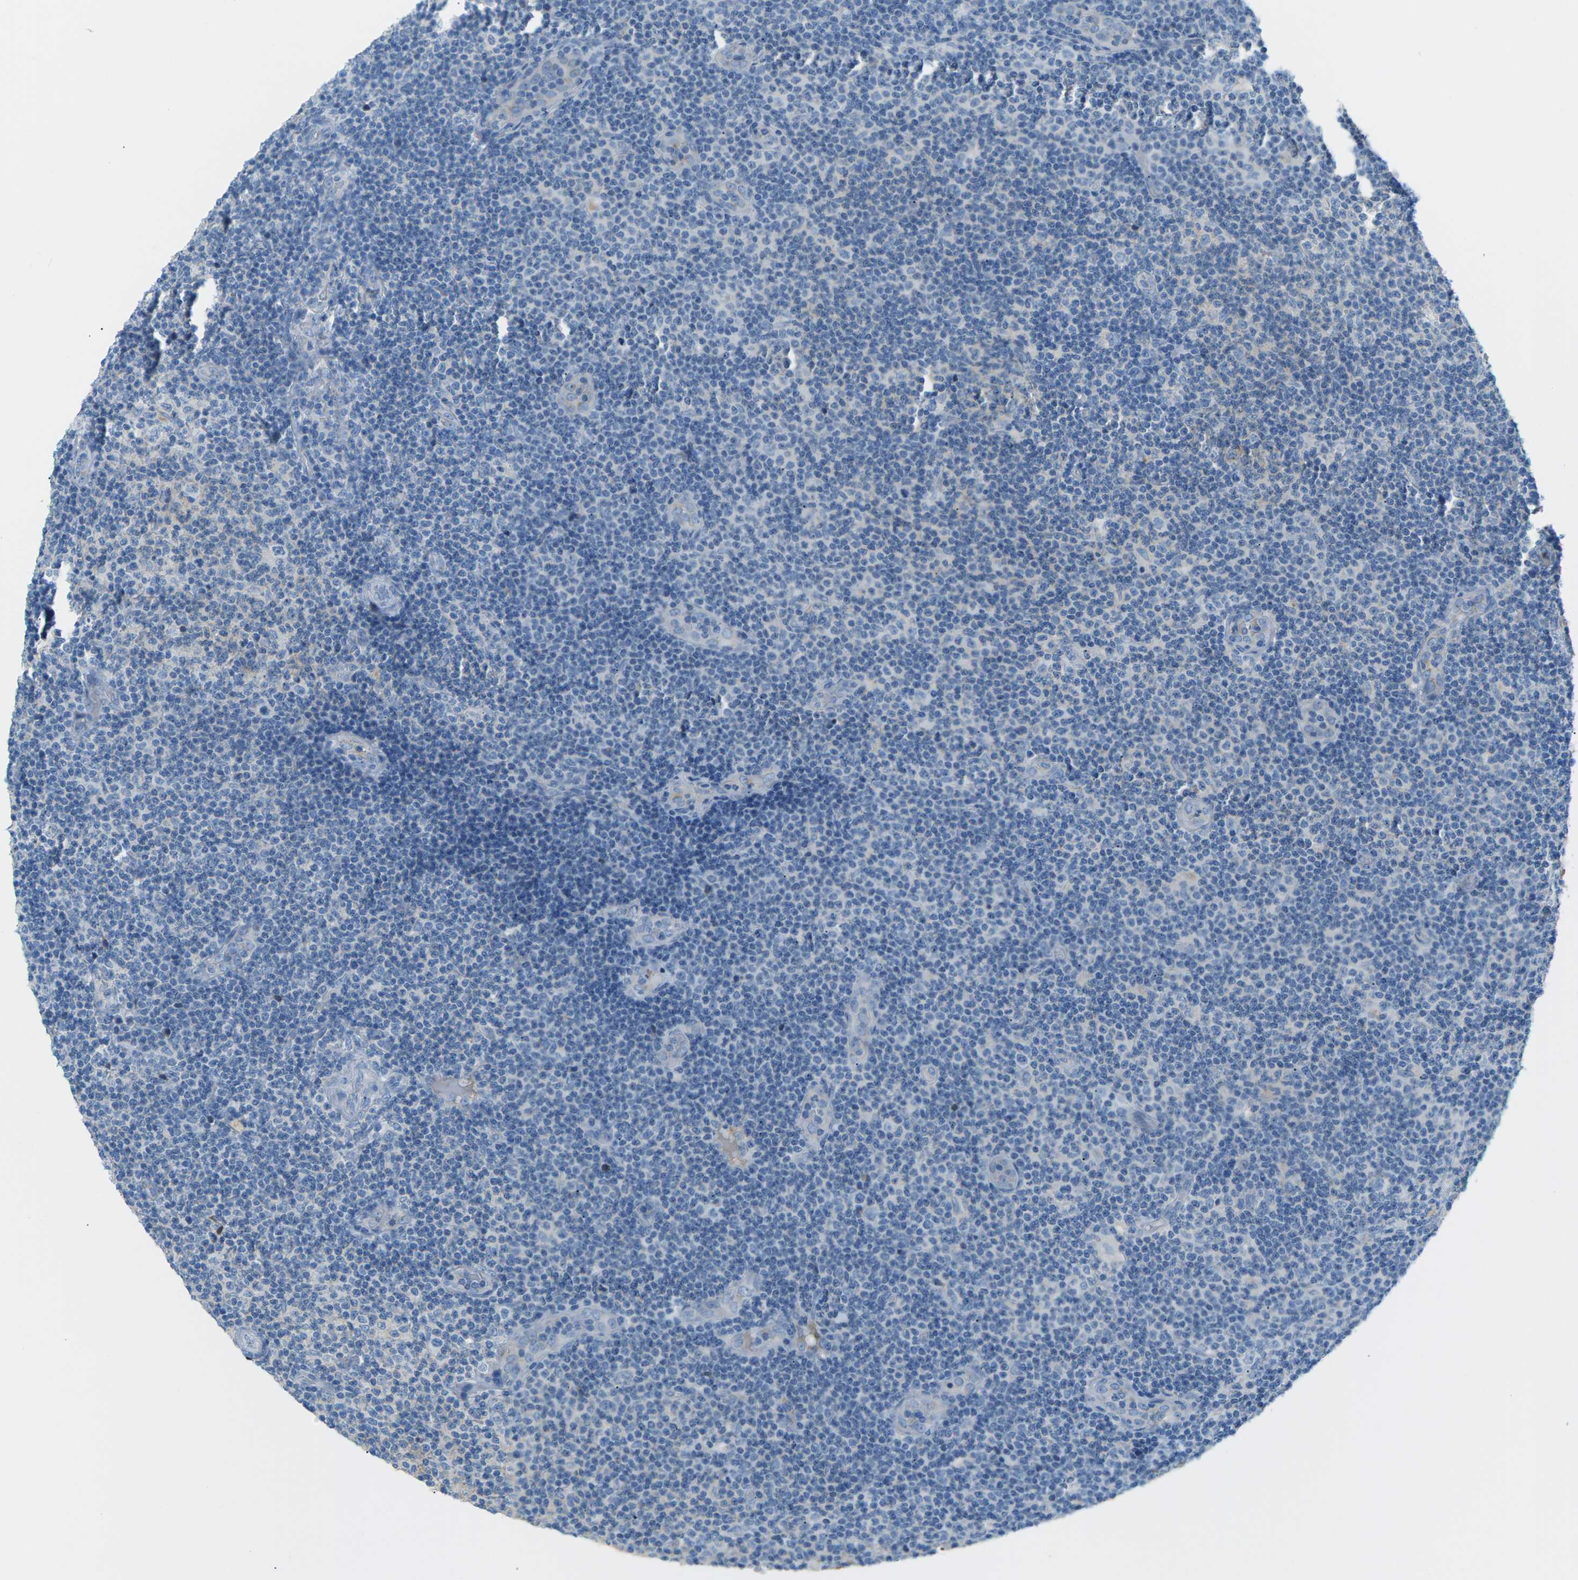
{"staining": {"intensity": "negative", "quantity": "none", "location": "none"}, "tissue": "lymphoma", "cell_type": "Tumor cells", "image_type": "cancer", "snomed": [{"axis": "morphology", "description": "Malignant lymphoma, non-Hodgkin's type, Low grade"}, {"axis": "topography", "description": "Lymph node"}], "caption": "Photomicrograph shows no protein staining in tumor cells of malignant lymphoma, non-Hodgkin's type (low-grade) tissue.", "gene": "CFI", "patient": {"sex": "male", "age": 83}}